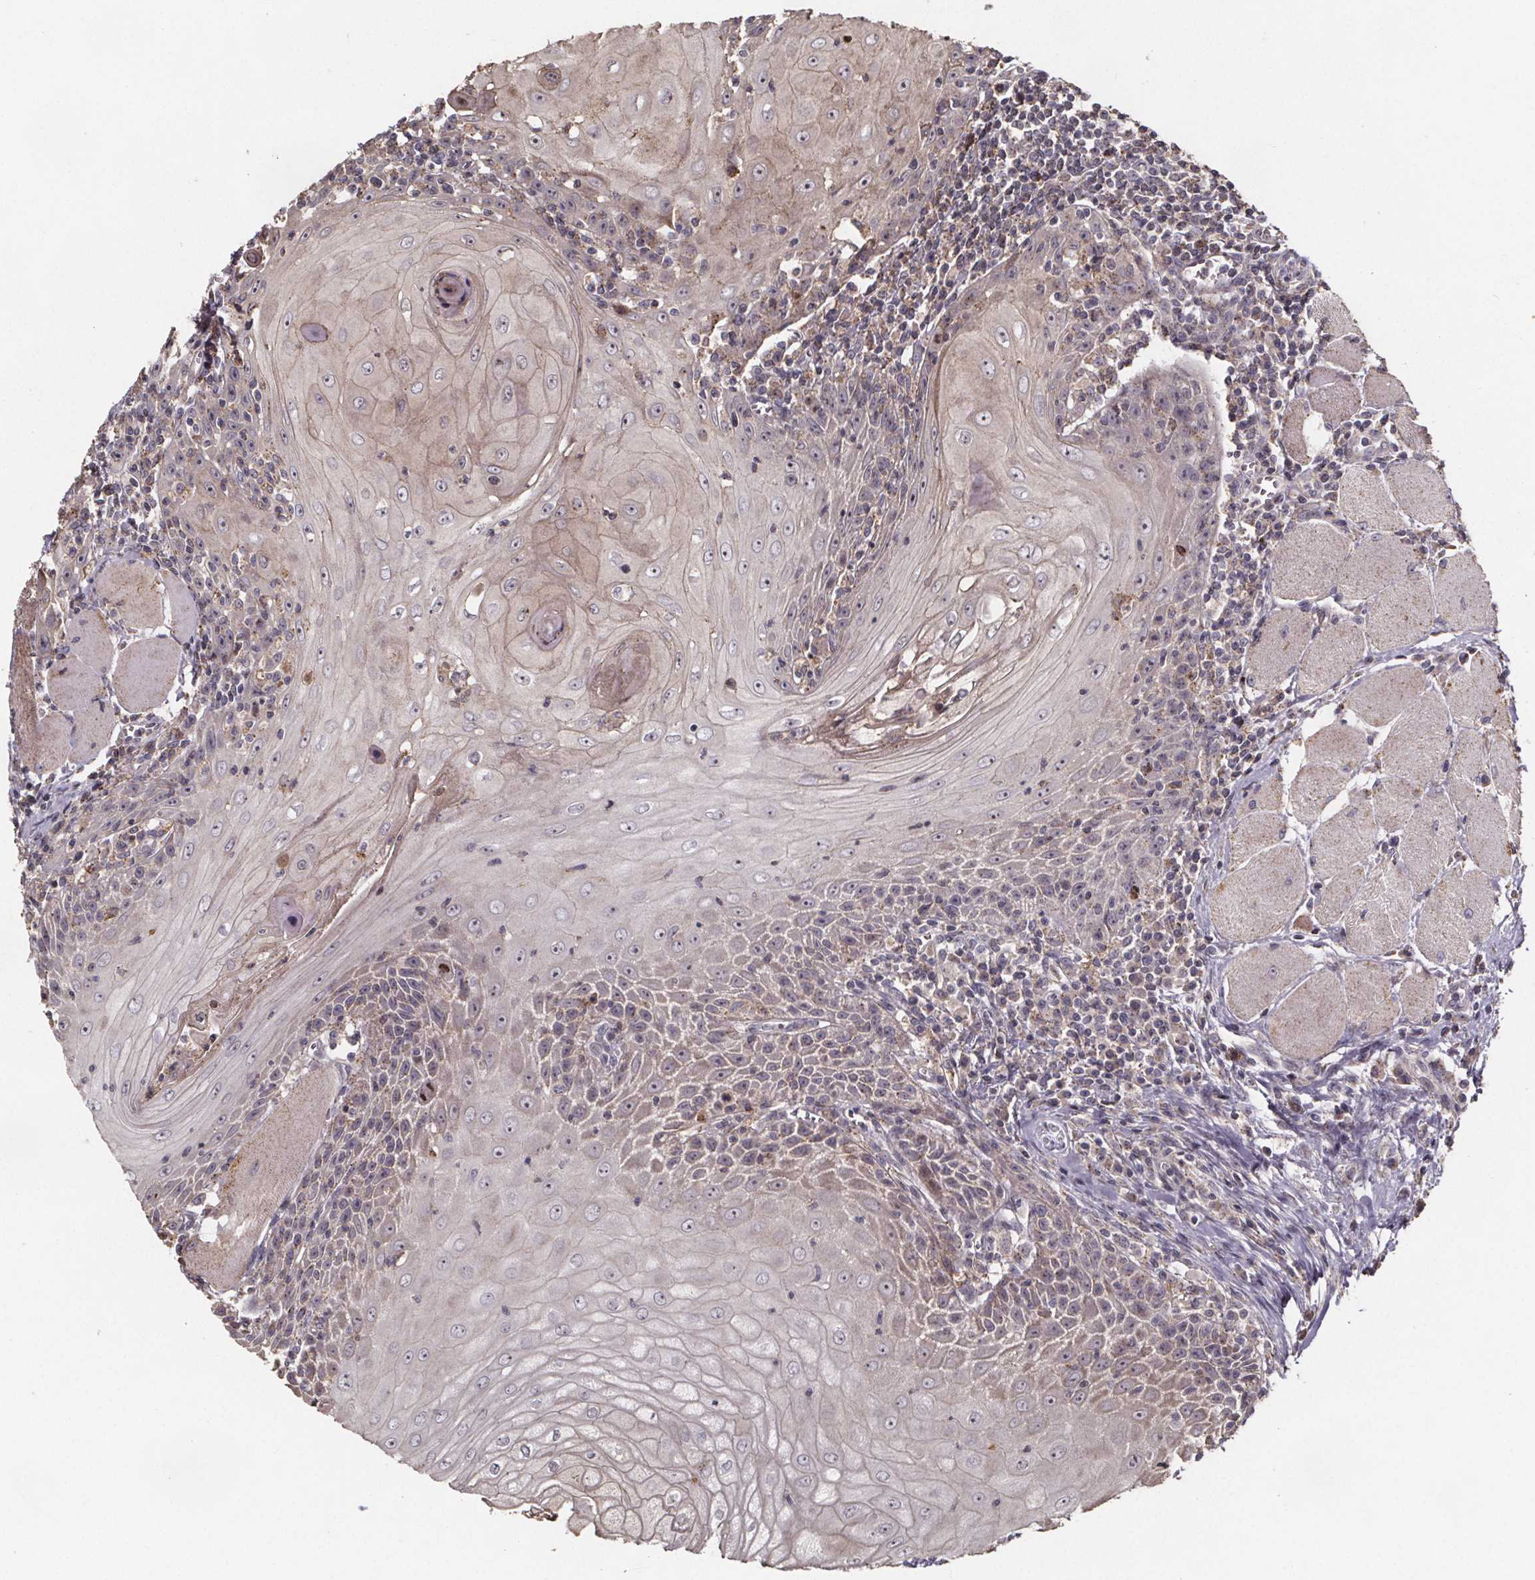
{"staining": {"intensity": "weak", "quantity": "<25%", "location": "cytoplasmic/membranous"}, "tissue": "head and neck cancer", "cell_type": "Tumor cells", "image_type": "cancer", "snomed": [{"axis": "morphology", "description": "Normal tissue, NOS"}, {"axis": "morphology", "description": "Squamous cell carcinoma, NOS"}, {"axis": "topography", "description": "Oral tissue"}, {"axis": "topography", "description": "Head-Neck"}], "caption": "There is no significant expression in tumor cells of head and neck squamous cell carcinoma.", "gene": "ZNF879", "patient": {"sex": "male", "age": 52}}